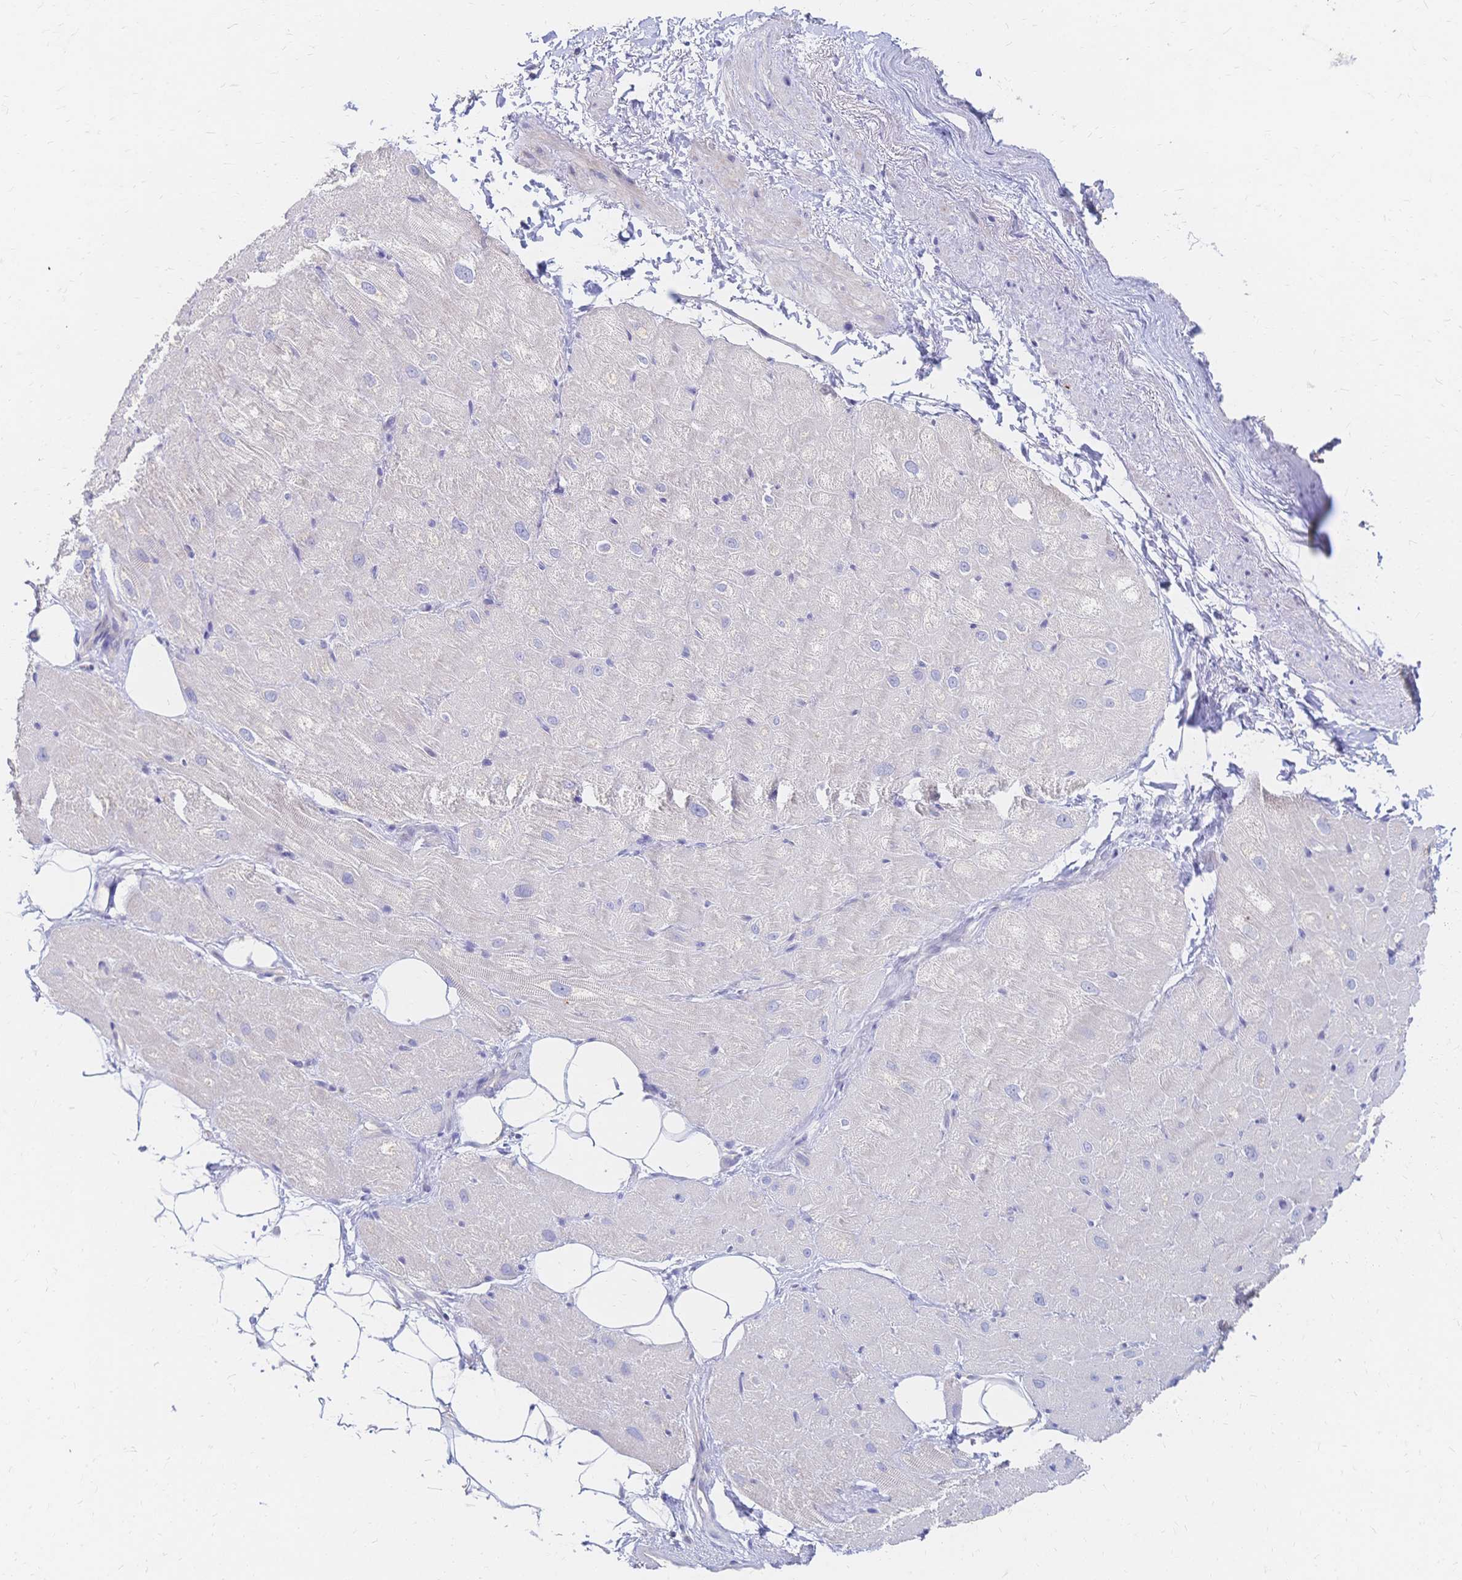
{"staining": {"intensity": "negative", "quantity": "none", "location": "none"}, "tissue": "heart muscle", "cell_type": "Cardiomyocytes", "image_type": "normal", "snomed": [{"axis": "morphology", "description": "Normal tissue, NOS"}, {"axis": "topography", "description": "Heart"}], "caption": "Cardiomyocytes show no significant protein expression in unremarkable heart muscle.", "gene": "VWC2L", "patient": {"sex": "male", "age": 62}}